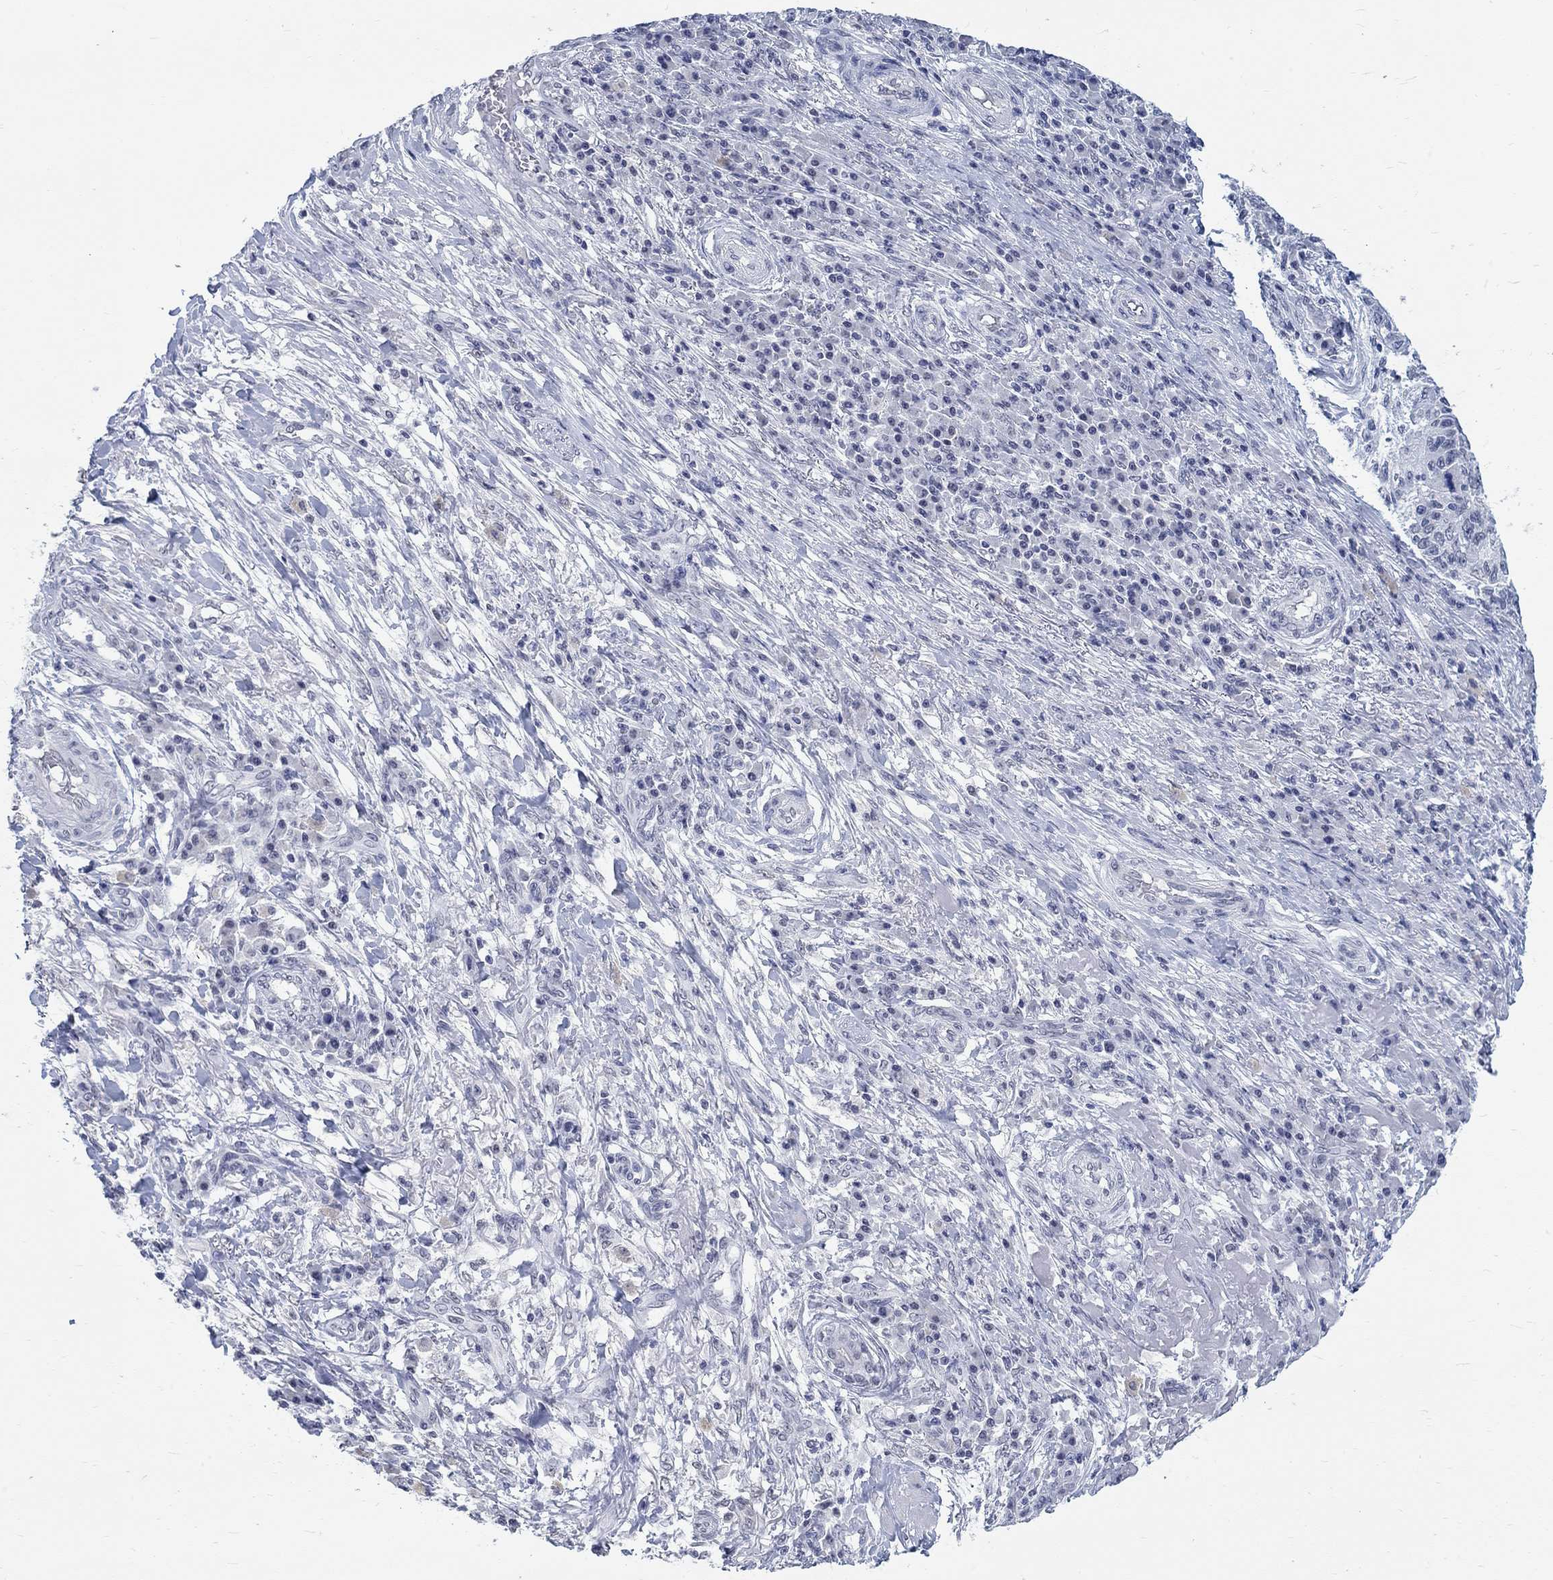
{"staining": {"intensity": "negative", "quantity": "none", "location": "none"}, "tissue": "skin cancer", "cell_type": "Tumor cells", "image_type": "cancer", "snomed": [{"axis": "morphology", "description": "Squamous cell carcinoma, NOS"}, {"axis": "topography", "description": "Skin"}], "caption": "Image shows no significant protein staining in tumor cells of skin squamous cell carcinoma.", "gene": "ANKS1B", "patient": {"sex": "male", "age": 92}}